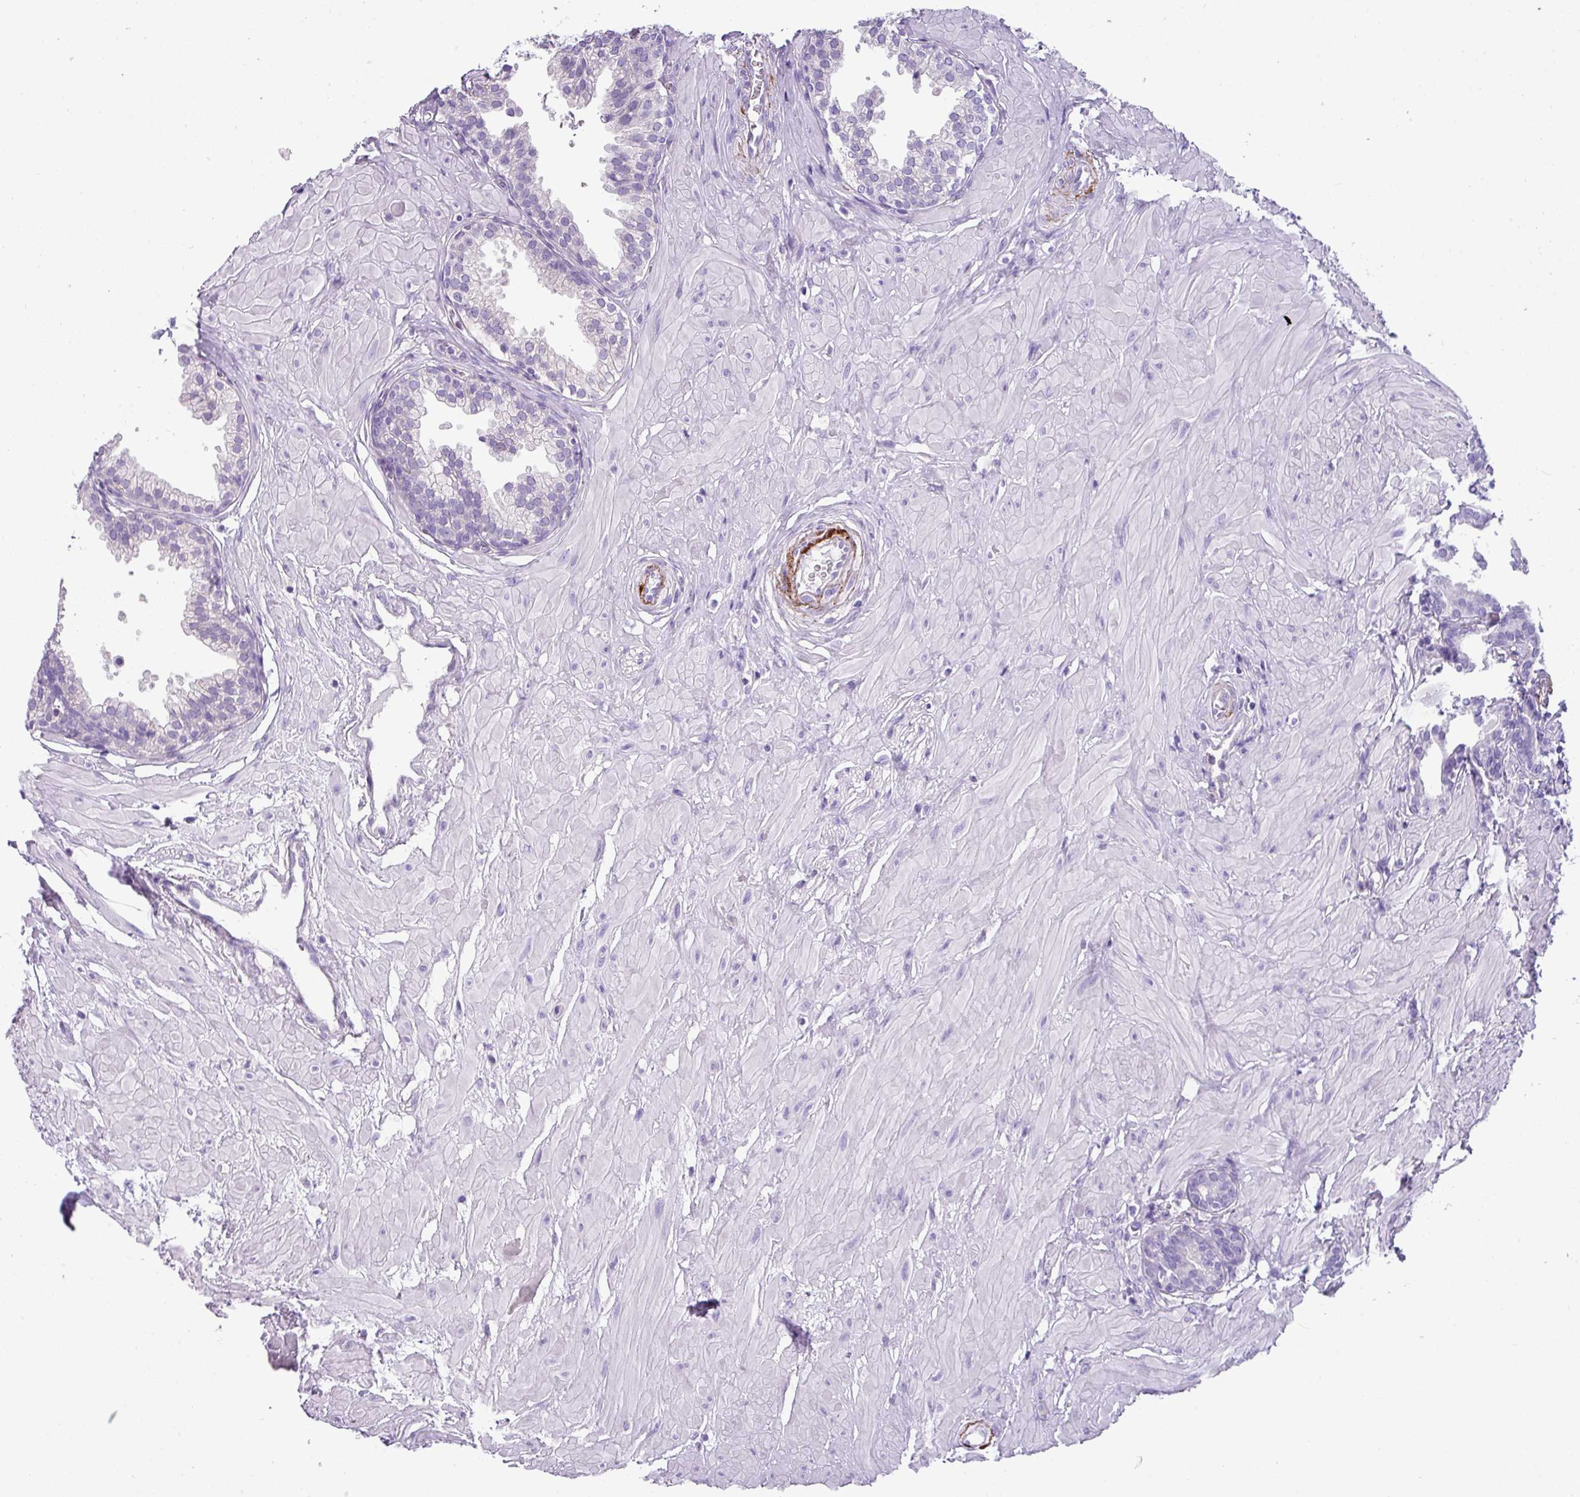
{"staining": {"intensity": "negative", "quantity": "none", "location": "none"}, "tissue": "prostate", "cell_type": "Glandular cells", "image_type": "normal", "snomed": [{"axis": "morphology", "description": "Normal tissue, NOS"}, {"axis": "topography", "description": "Prostate"}, {"axis": "topography", "description": "Peripheral nerve tissue"}], "caption": "DAB immunohistochemical staining of benign prostate demonstrates no significant staining in glandular cells.", "gene": "ZNF568", "patient": {"sex": "male", "age": 55}}